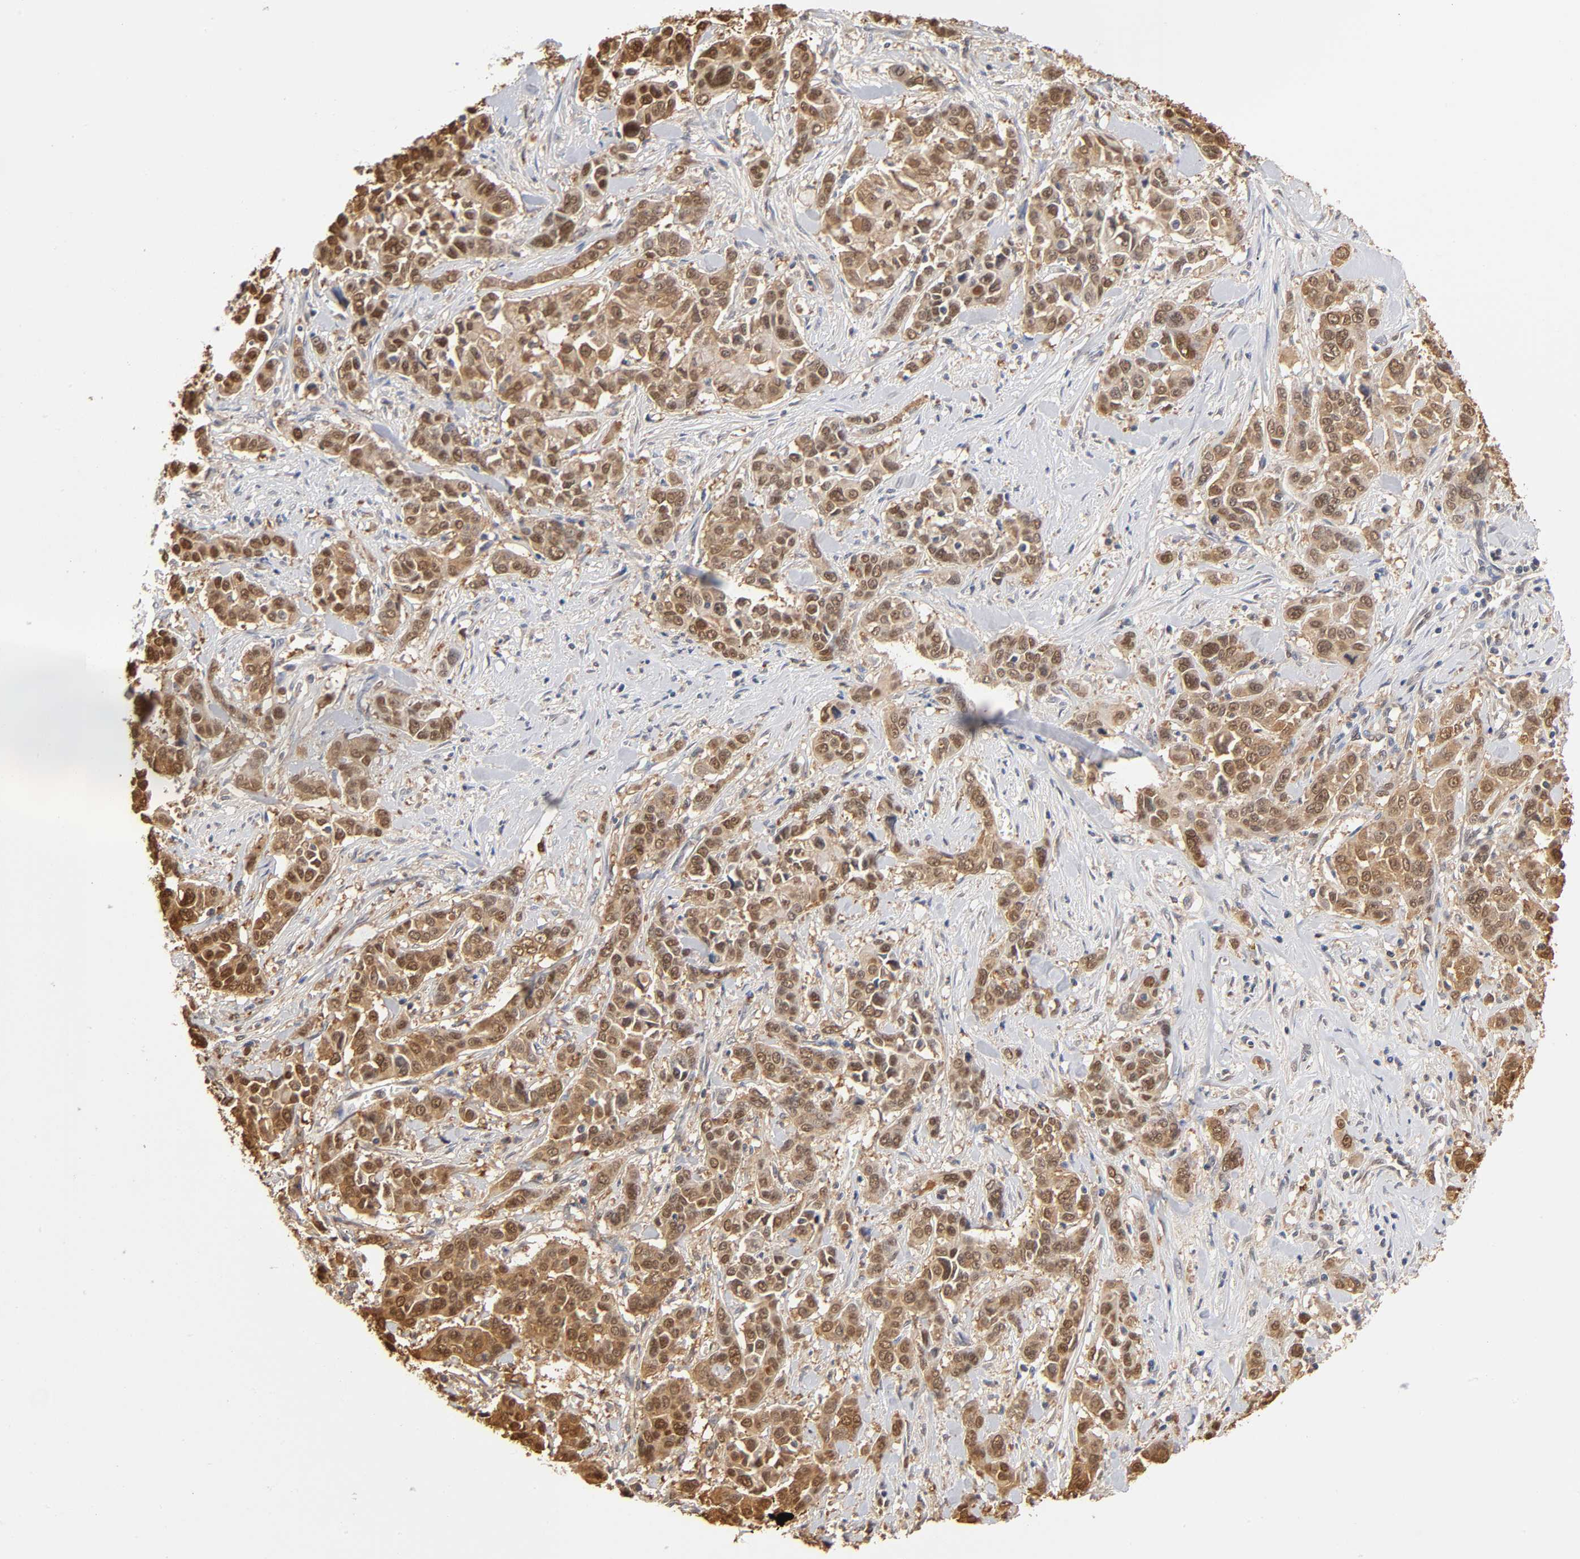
{"staining": {"intensity": "strong", "quantity": ">75%", "location": "cytoplasmic/membranous"}, "tissue": "pancreatic cancer", "cell_type": "Tumor cells", "image_type": "cancer", "snomed": [{"axis": "morphology", "description": "Adenocarcinoma, NOS"}, {"axis": "topography", "description": "Pancreas"}], "caption": "Pancreatic cancer (adenocarcinoma) stained with a protein marker demonstrates strong staining in tumor cells.", "gene": "DFFB", "patient": {"sex": "female", "age": 52}}